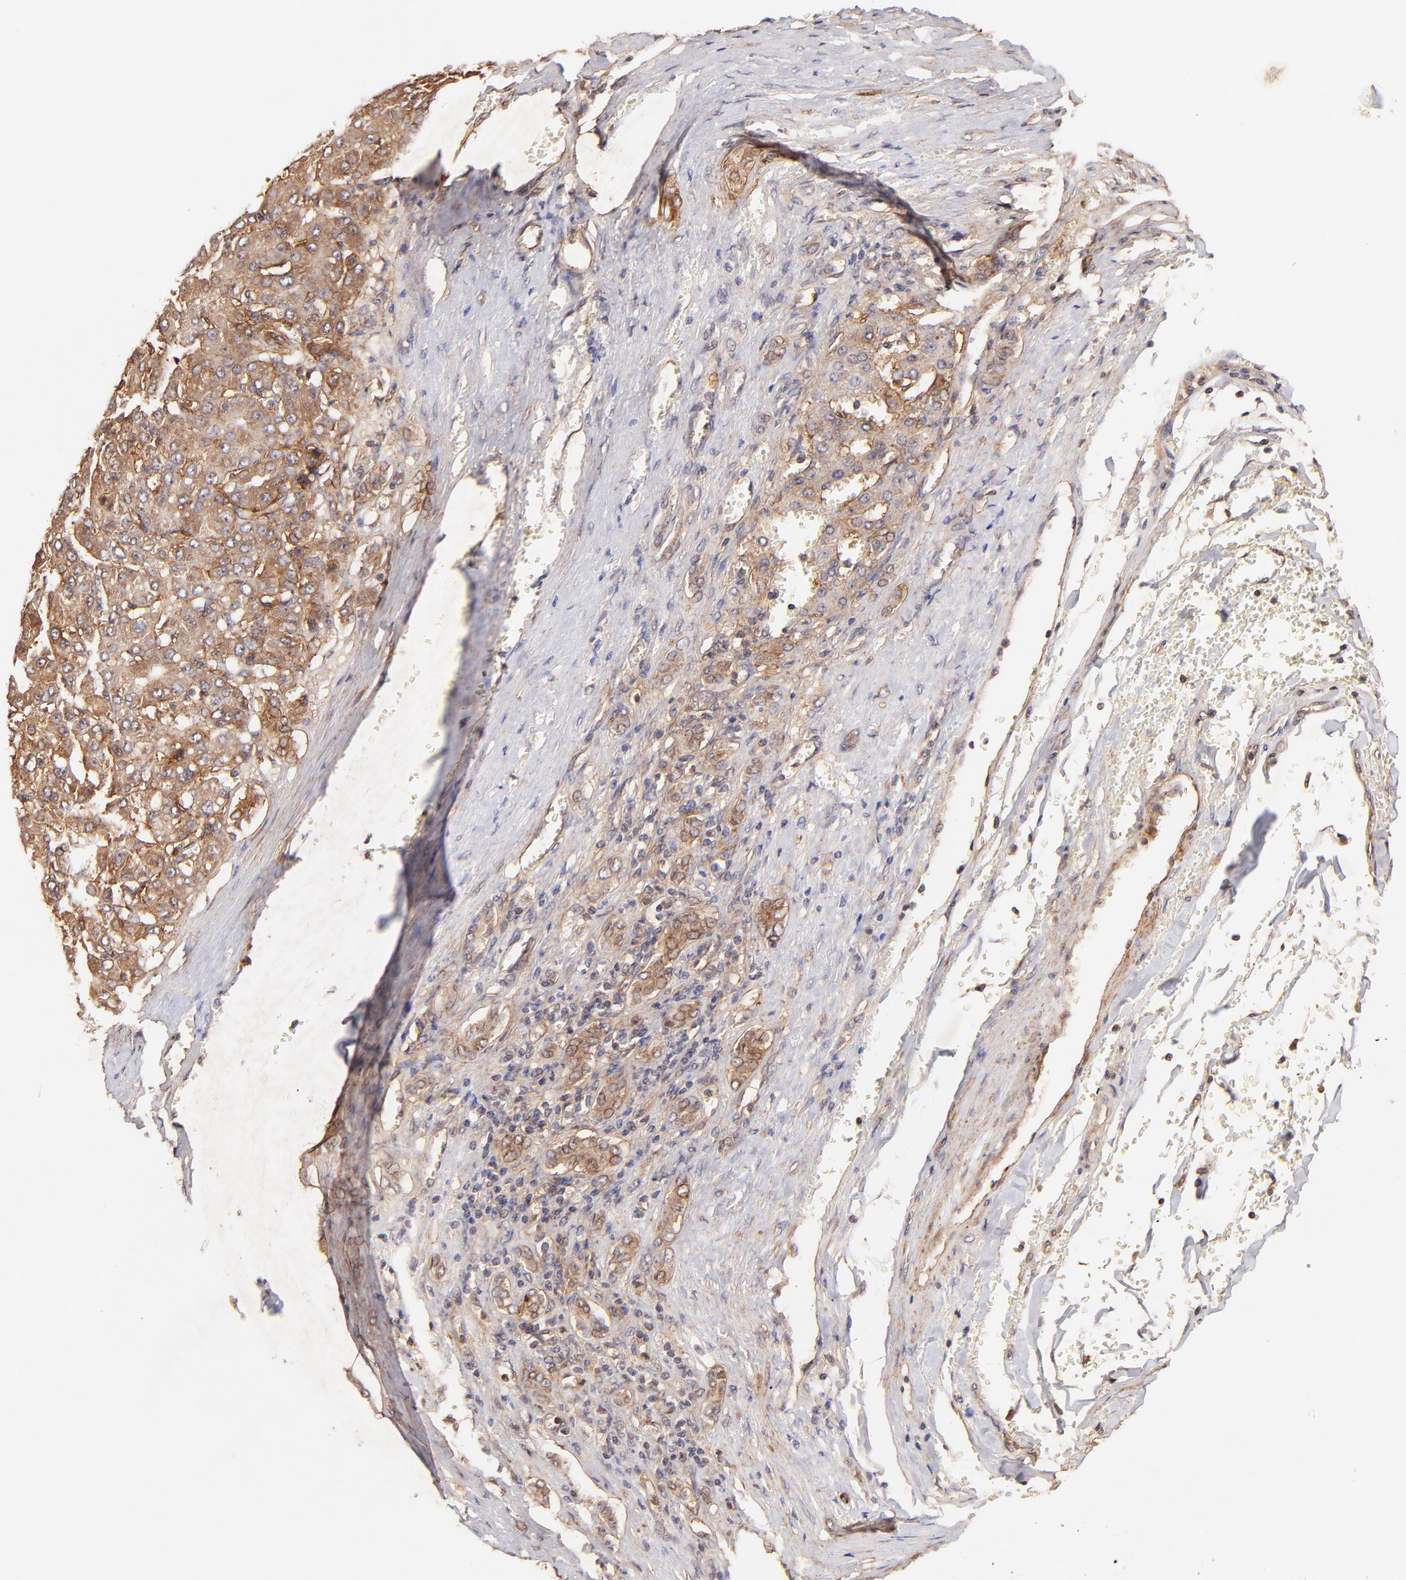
{"staining": {"intensity": "strong", "quantity": ">75%", "location": "cytoplasmic/membranous"}, "tissue": "liver cancer", "cell_type": "Tumor cells", "image_type": "cancer", "snomed": [{"axis": "morphology", "description": "Carcinoma, Hepatocellular, NOS"}, {"axis": "topography", "description": "Liver"}], "caption": "IHC of human liver cancer (hepatocellular carcinoma) demonstrates high levels of strong cytoplasmic/membranous staining in approximately >75% of tumor cells. (DAB IHC, brown staining for protein, blue staining for nuclei).", "gene": "ITGB1", "patient": {"sex": "male", "age": 69}}